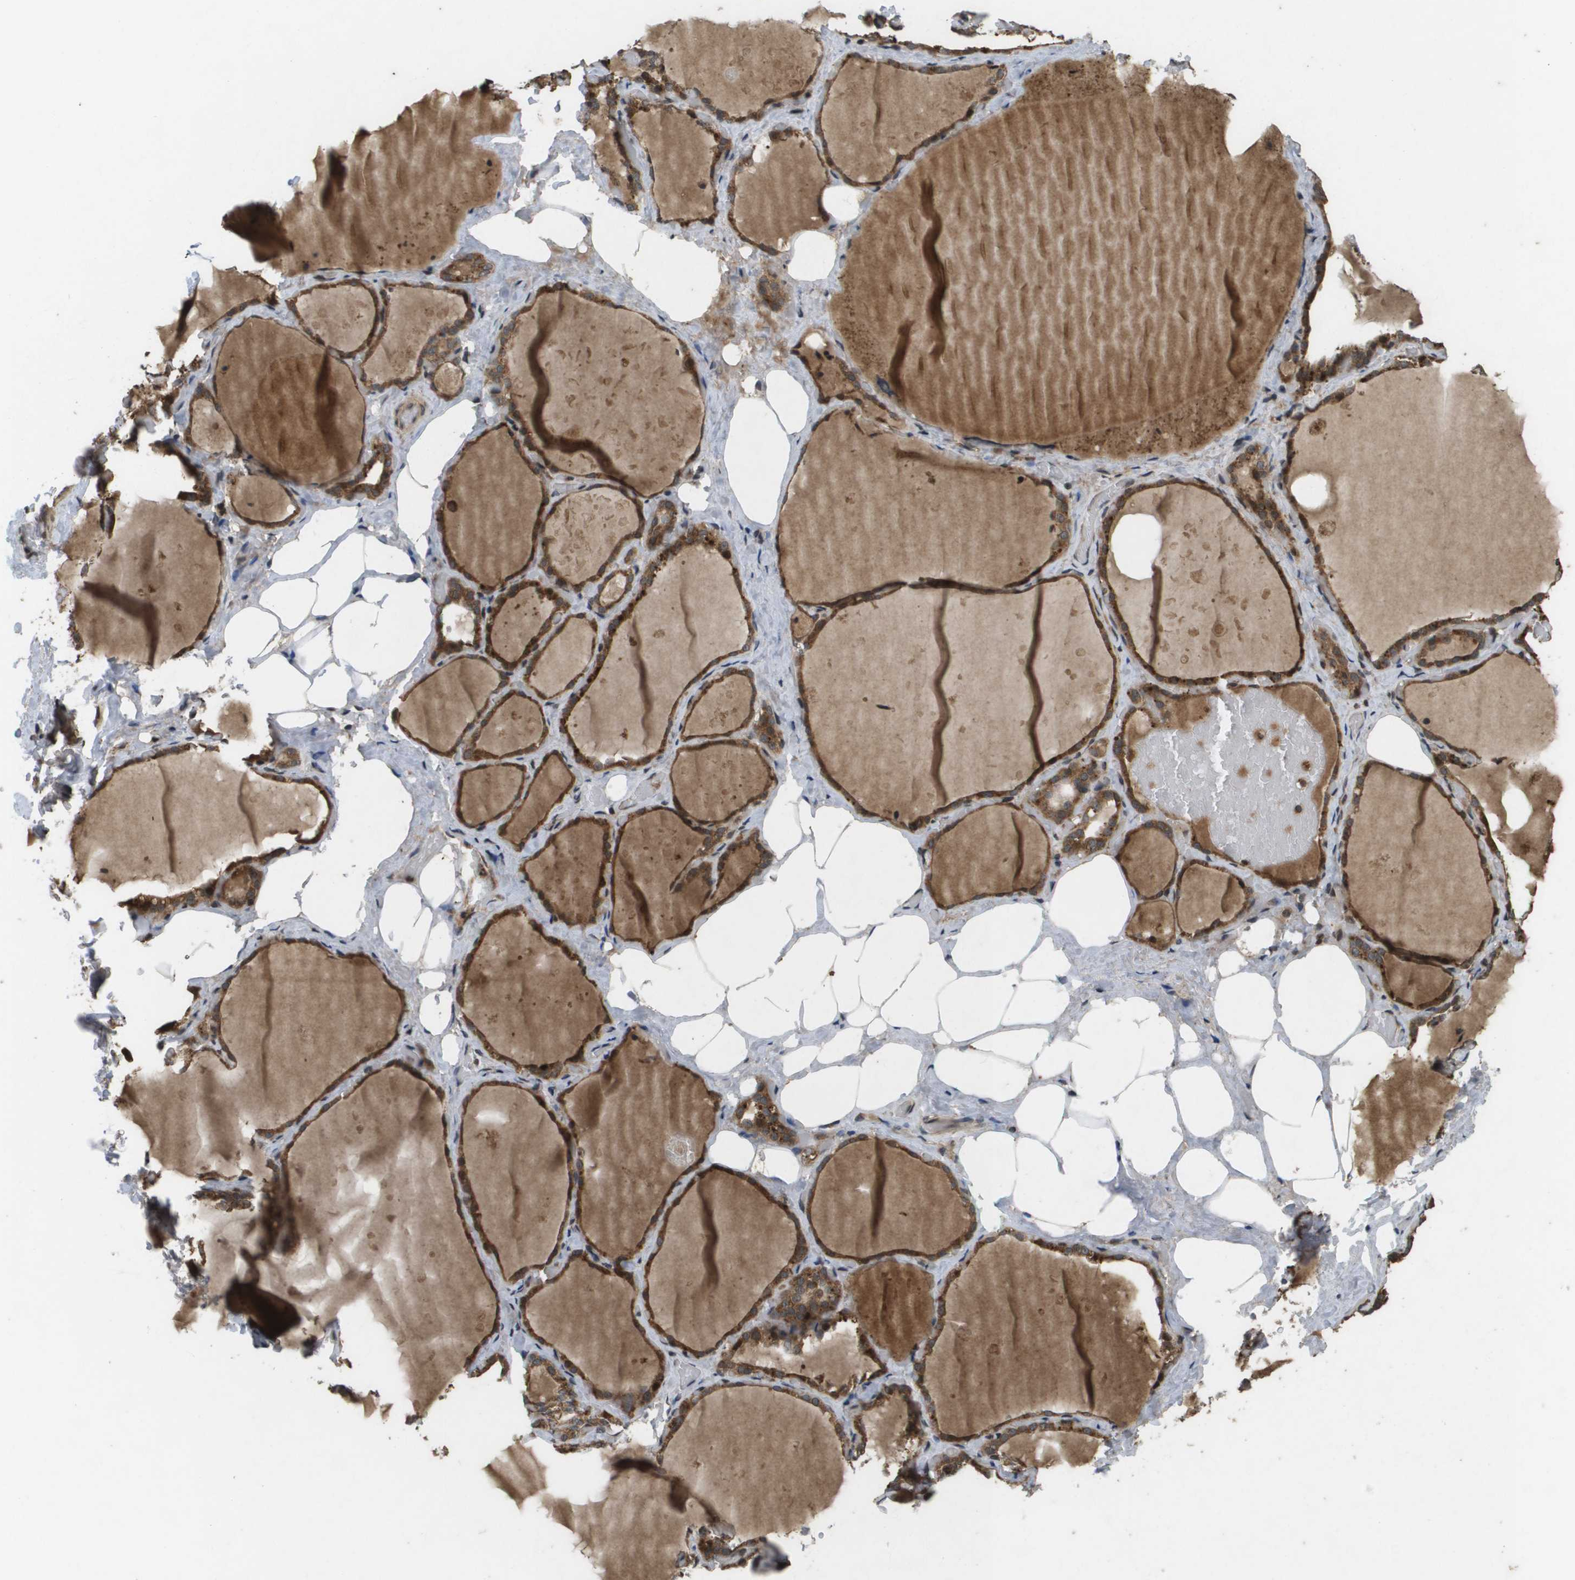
{"staining": {"intensity": "strong", "quantity": ">75%", "location": "cytoplasmic/membranous"}, "tissue": "thyroid gland", "cell_type": "Glandular cells", "image_type": "normal", "snomed": [{"axis": "morphology", "description": "Normal tissue, NOS"}, {"axis": "topography", "description": "Thyroid gland"}], "caption": "Glandular cells exhibit high levels of strong cytoplasmic/membranous staining in about >75% of cells in normal thyroid gland. The staining was performed using DAB, with brown indicating positive protein expression. Nuclei are stained blue with hematoxylin.", "gene": "KIF11", "patient": {"sex": "male", "age": 61}}